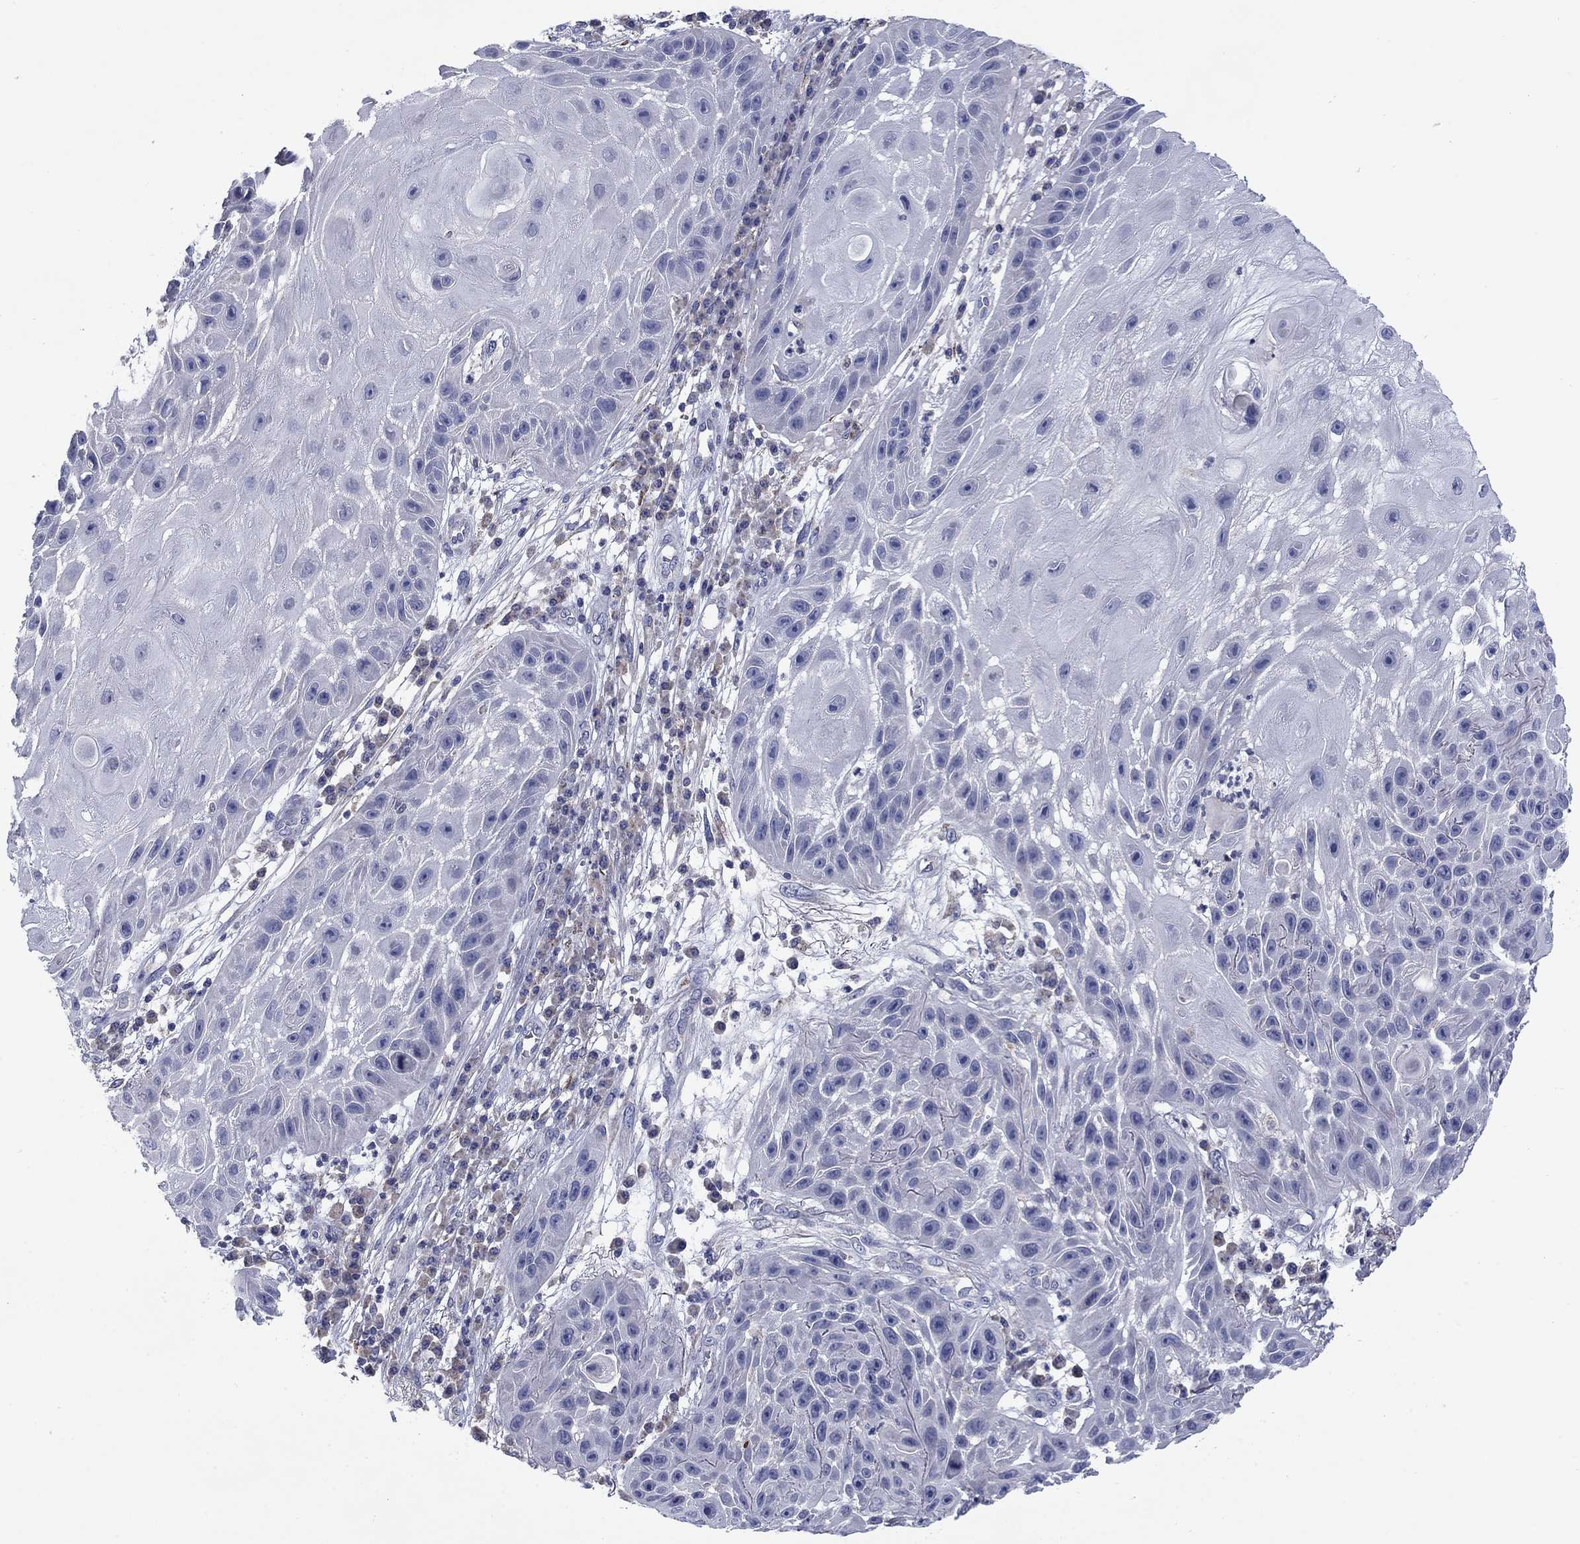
{"staining": {"intensity": "negative", "quantity": "none", "location": "none"}, "tissue": "skin cancer", "cell_type": "Tumor cells", "image_type": "cancer", "snomed": [{"axis": "morphology", "description": "Normal tissue, NOS"}, {"axis": "morphology", "description": "Squamous cell carcinoma, NOS"}, {"axis": "topography", "description": "Skin"}], "caption": "Immunohistochemistry photomicrograph of human squamous cell carcinoma (skin) stained for a protein (brown), which exhibits no positivity in tumor cells. The staining is performed using DAB brown chromogen with nuclei counter-stained in using hematoxylin.", "gene": "FRK", "patient": {"sex": "male", "age": 79}}